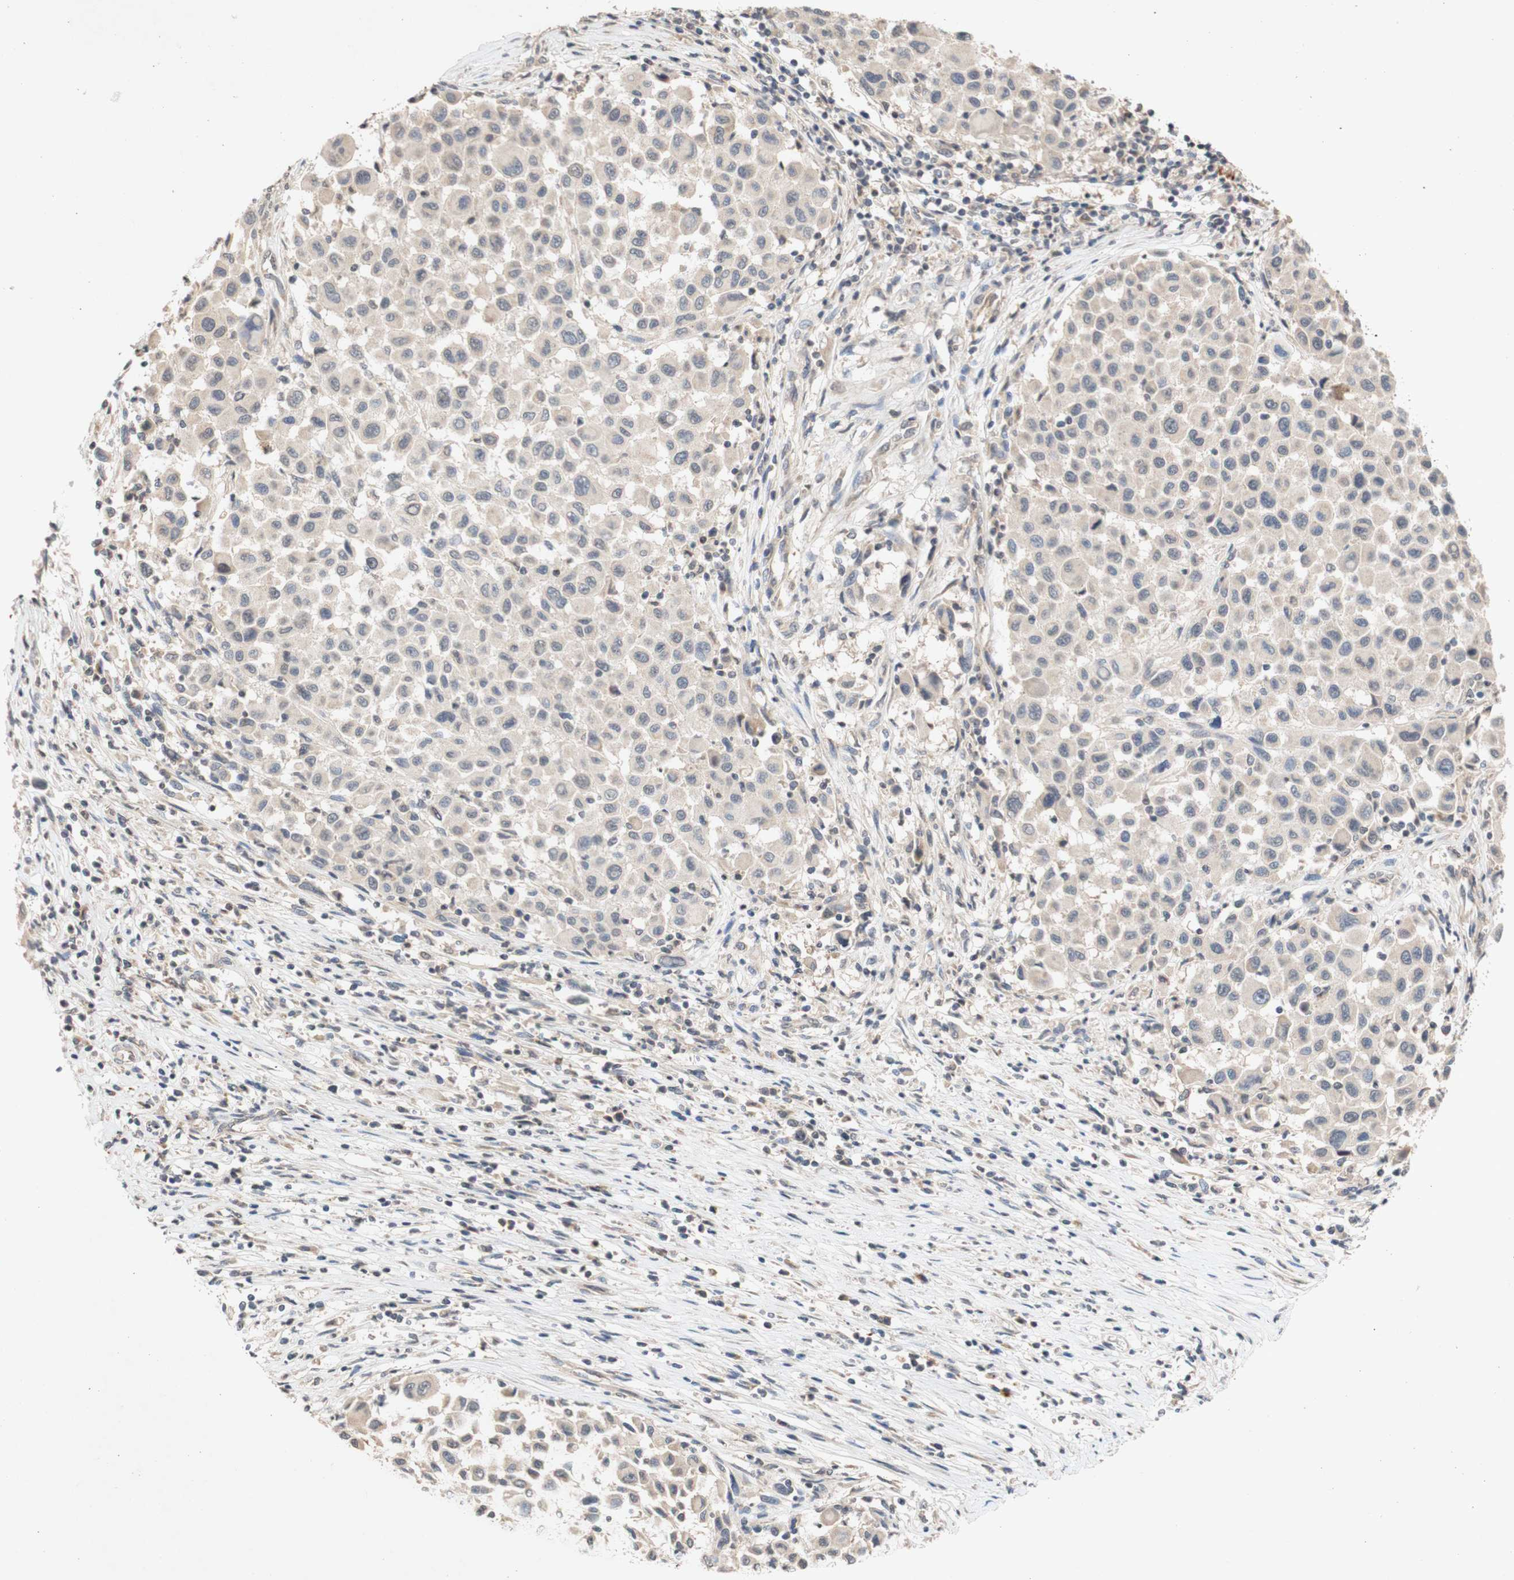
{"staining": {"intensity": "weak", "quantity": ">75%", "location": "cytoplasmic/membranous"}, "tissue": "melanoma", "cell_type": "Tumor cells", "image_type": "cancer", "snomed": [{"axis": "morphology", "description": "Malignant melanoma, Metastatic site"}, {"axis": "topography", "description": "Lymph node"}], "caption": "A high-resolution image shows immunohistochemistry (IHC) staining of malignant melanoma (metastatic site), which reveals weak cytoplasmic/membranous positivity in about >75% of tumor cells.", "gene": "PIN1", "patient": {"sex": "male", "age": 61}}